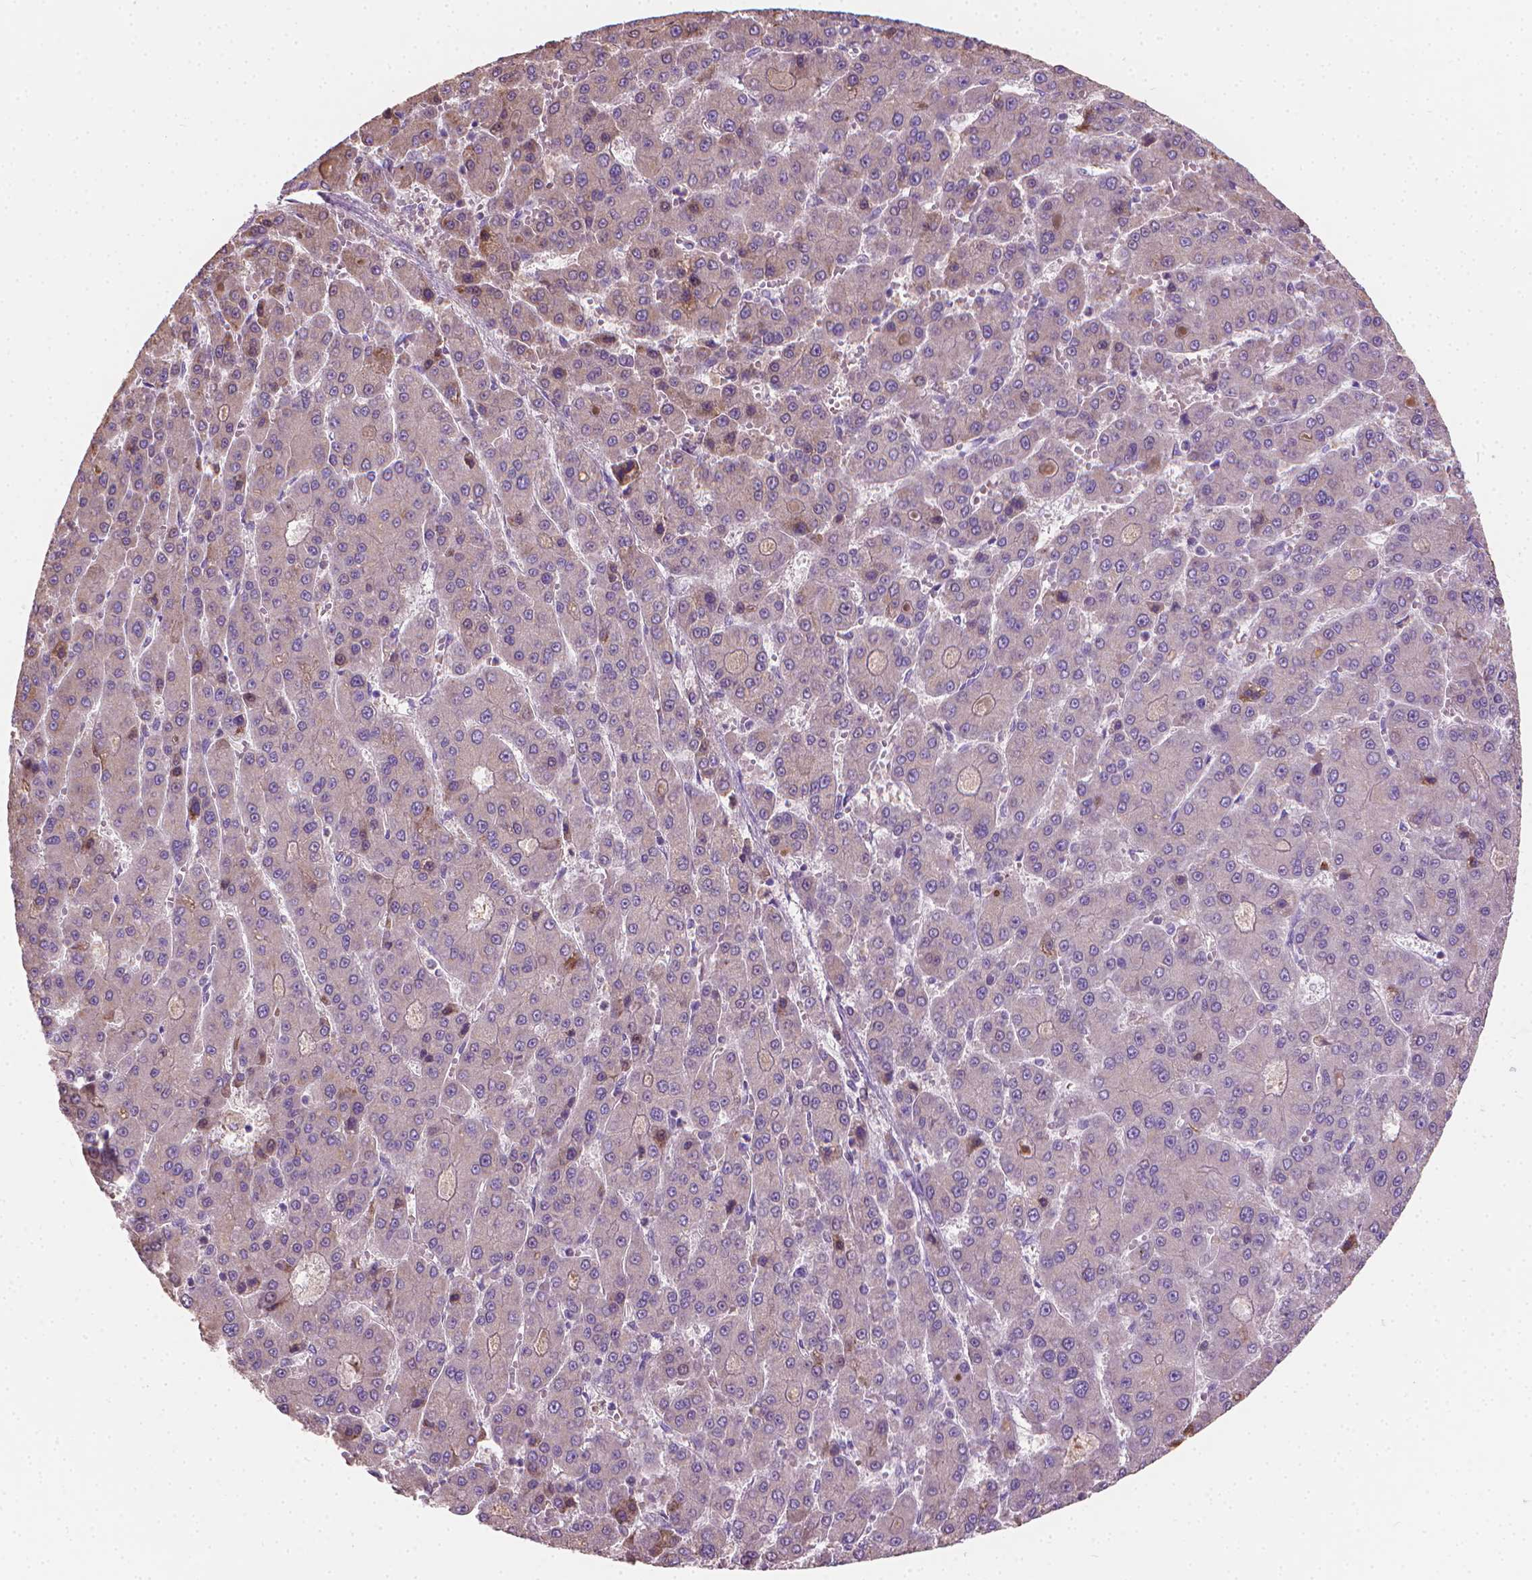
{"staining": {"intensity": "negative", "quantity": "none", "location": "none"}, "tissue": "liver cancer", "cell_type": "Tumor cells", "image_type": "cancer", "snomed": [{"axis": "morphology", "description": "Carcinoma, Hepatocellular, NOS"}, {"axis": "topography", "description": "Liver"}], "caption": "This is a photomicrograph of immunohistochemistry (IHC) staining of liver hepatocellular carcinoma, which shows no positivity in tumor cells.", "gene": "CABCOCO1", "patient": {"sex": "male", "age": 70}}